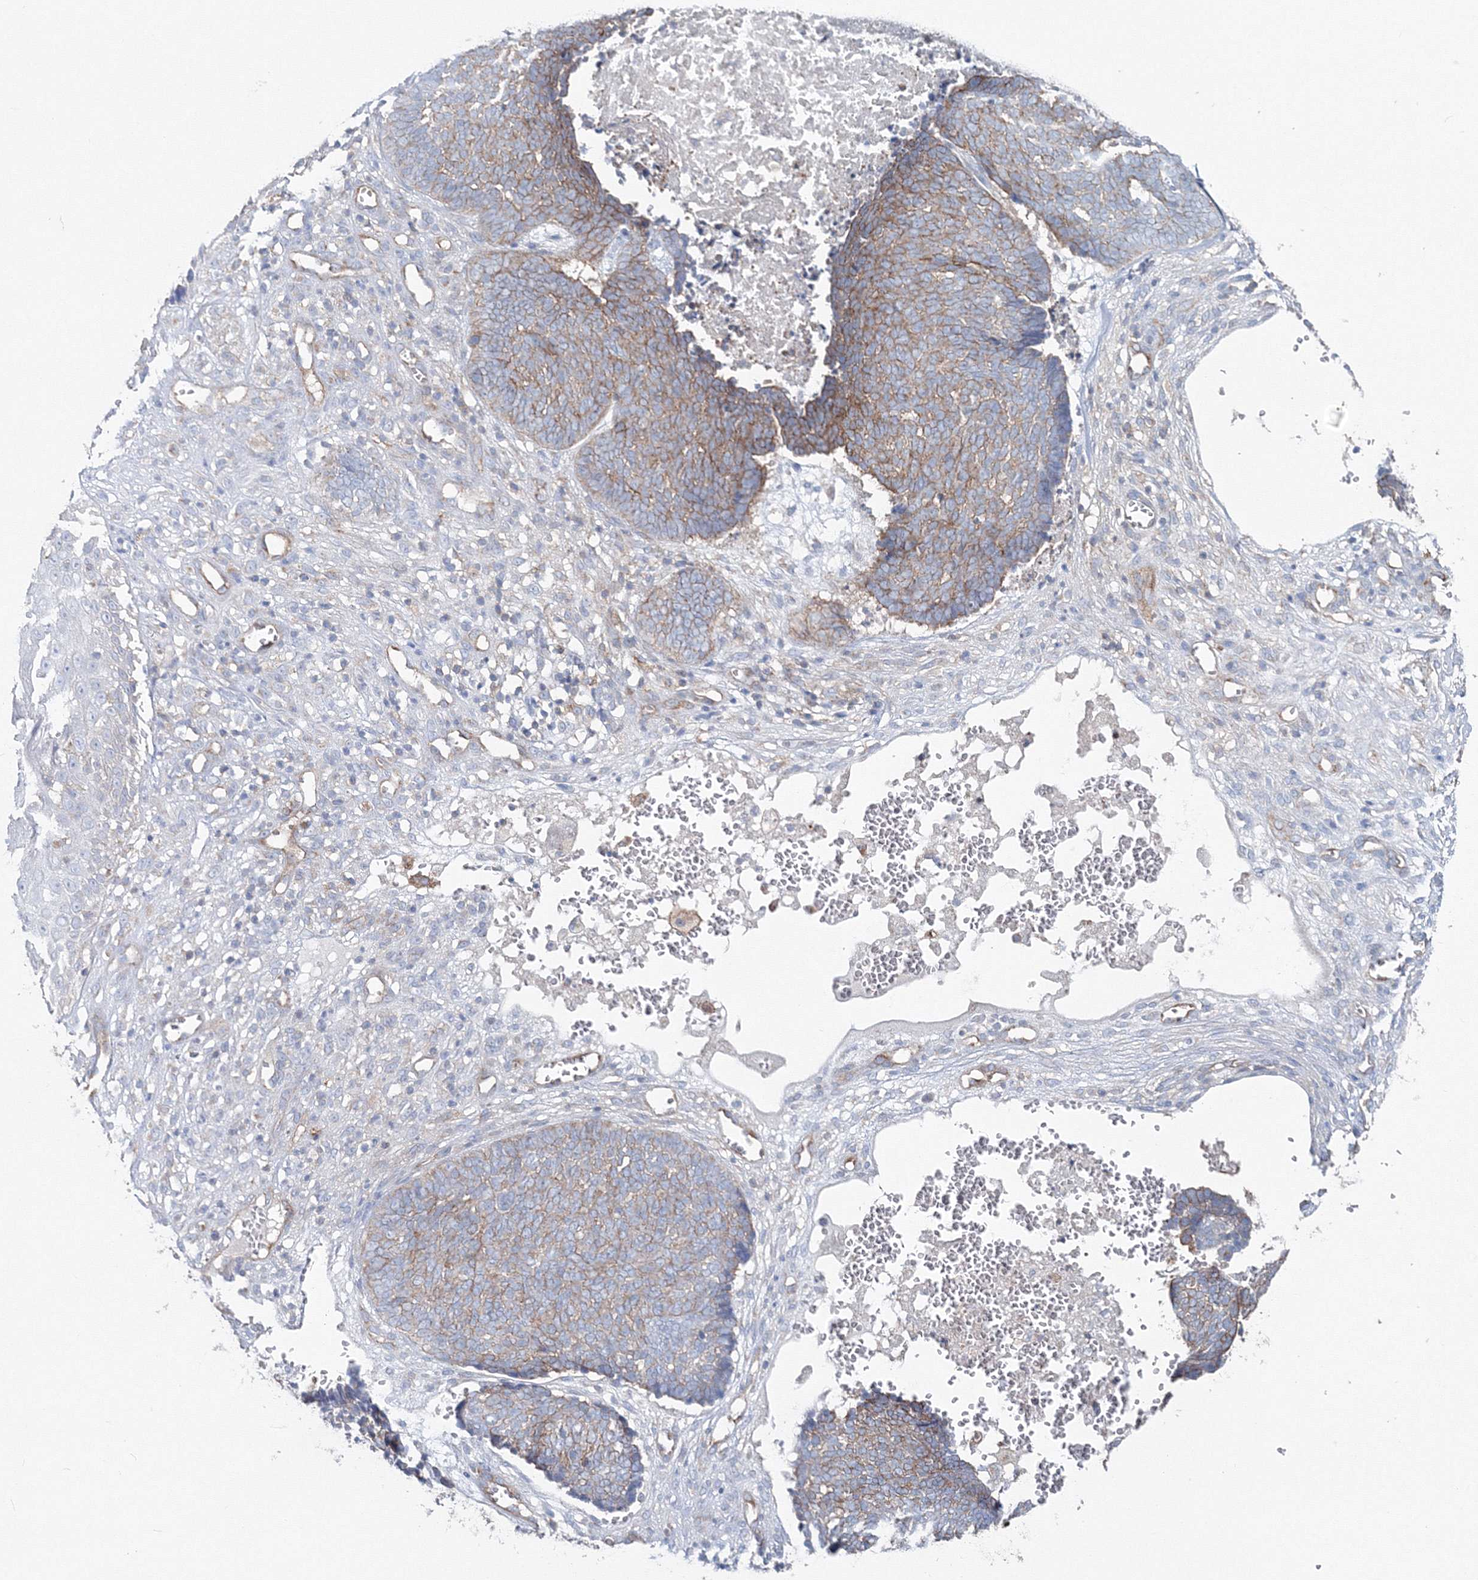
{"staining": {"intensity": "weak", "quantity": "<25%", "location": "cytoplasmic/membranous"}, "tissue": "skin cancer", "cell_type": "Tumor cells", "image_type": "cancer", "snomed": [{"axis": "morphology", "description": "Basal cell carcinoma"}, {"axis": "topography", "description": "Skin"}], "caption": "High magnification brightfield microscopy of skin basal cell carcinoma stained with DAB (3,3'-diaminobenzidine) (brown) and counterstained with hematoxylin (blue): tumor cells show no significant staining.", "gene": "GGA2", "patient": {"sex": "male", "age": 84}}